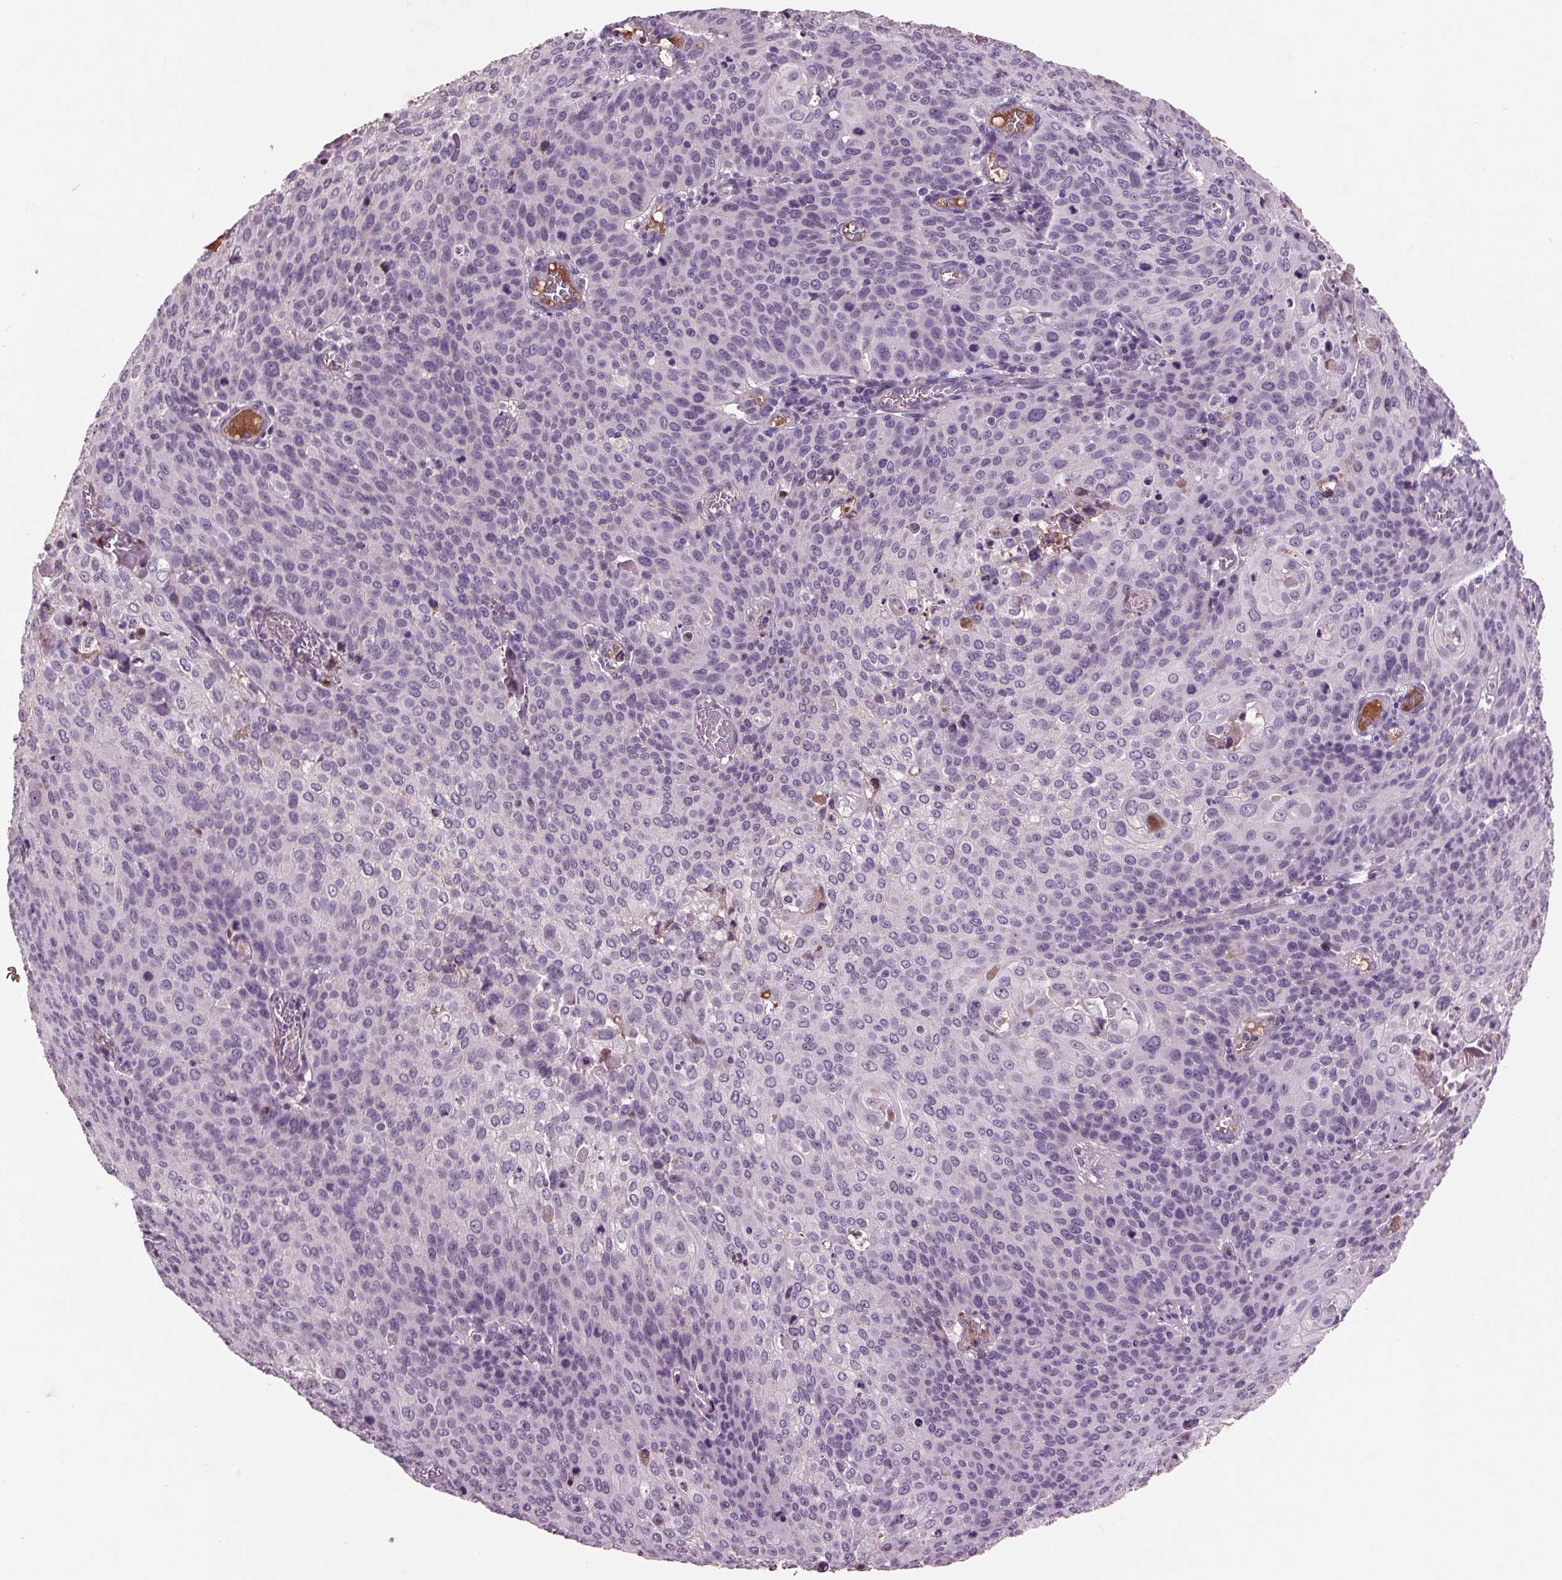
{"staining": {"intensity": "negative", "quantity": "none", "location": "none"}, "tissue": "cervical cancer", "cell_type": "Tumor cells", "image_type": "cancer", "snomed": [{"axis": "morphology", "description": "Squamous cell carcinoma, NOS"}, {"axis": "topography", "description": "Cervix"}], "caption": "The micrograph reveals no staining of tumor cells in cervical squamous cell carcinoma.", "gene": "C6", "patient": {"sex": "female", "age": 65}}